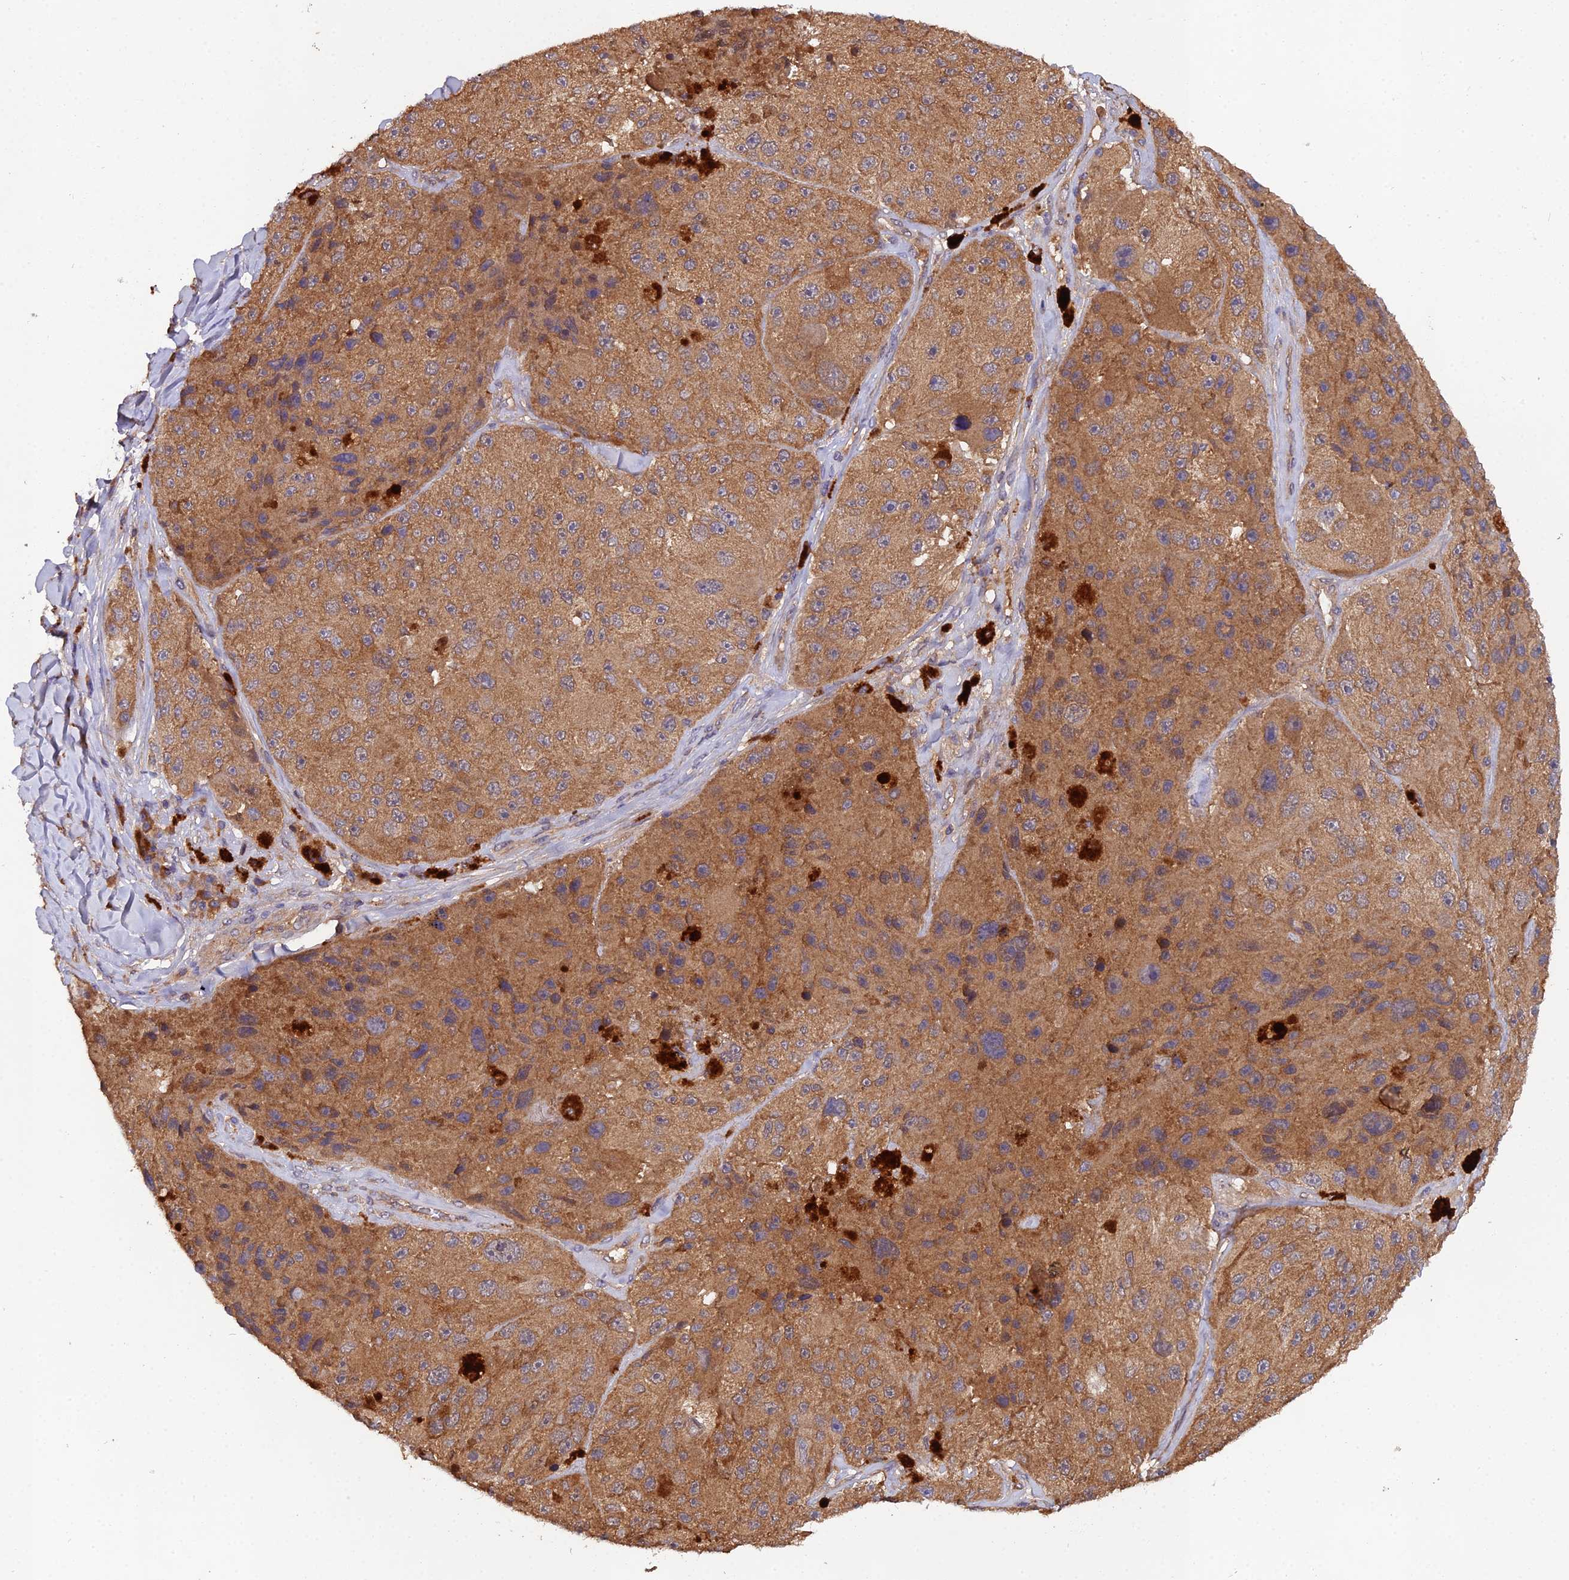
{"staining": {"intensity": "moderate", "quantity": ">75%", "location": "cytoplasmic/membranous"}, "tissue": "melanoma", "cell_type": "Tumor cells", "image_type": "cancer", "snomed": [{"axis": "morphology", "description": "Malignant melanoma, Metastatic site"}, {"axis": "topography", "description": "Lymph node"}], "caption": "Malignant melanoma (metastatic site) stained with DAB immunohistochemistry exhibits medium levels of moderate cytoplasmic/membranous positivity in approximately >75% of tumor cells.", "gene": "TMEM258", "patient": {"sex": "male", "age": 62}}